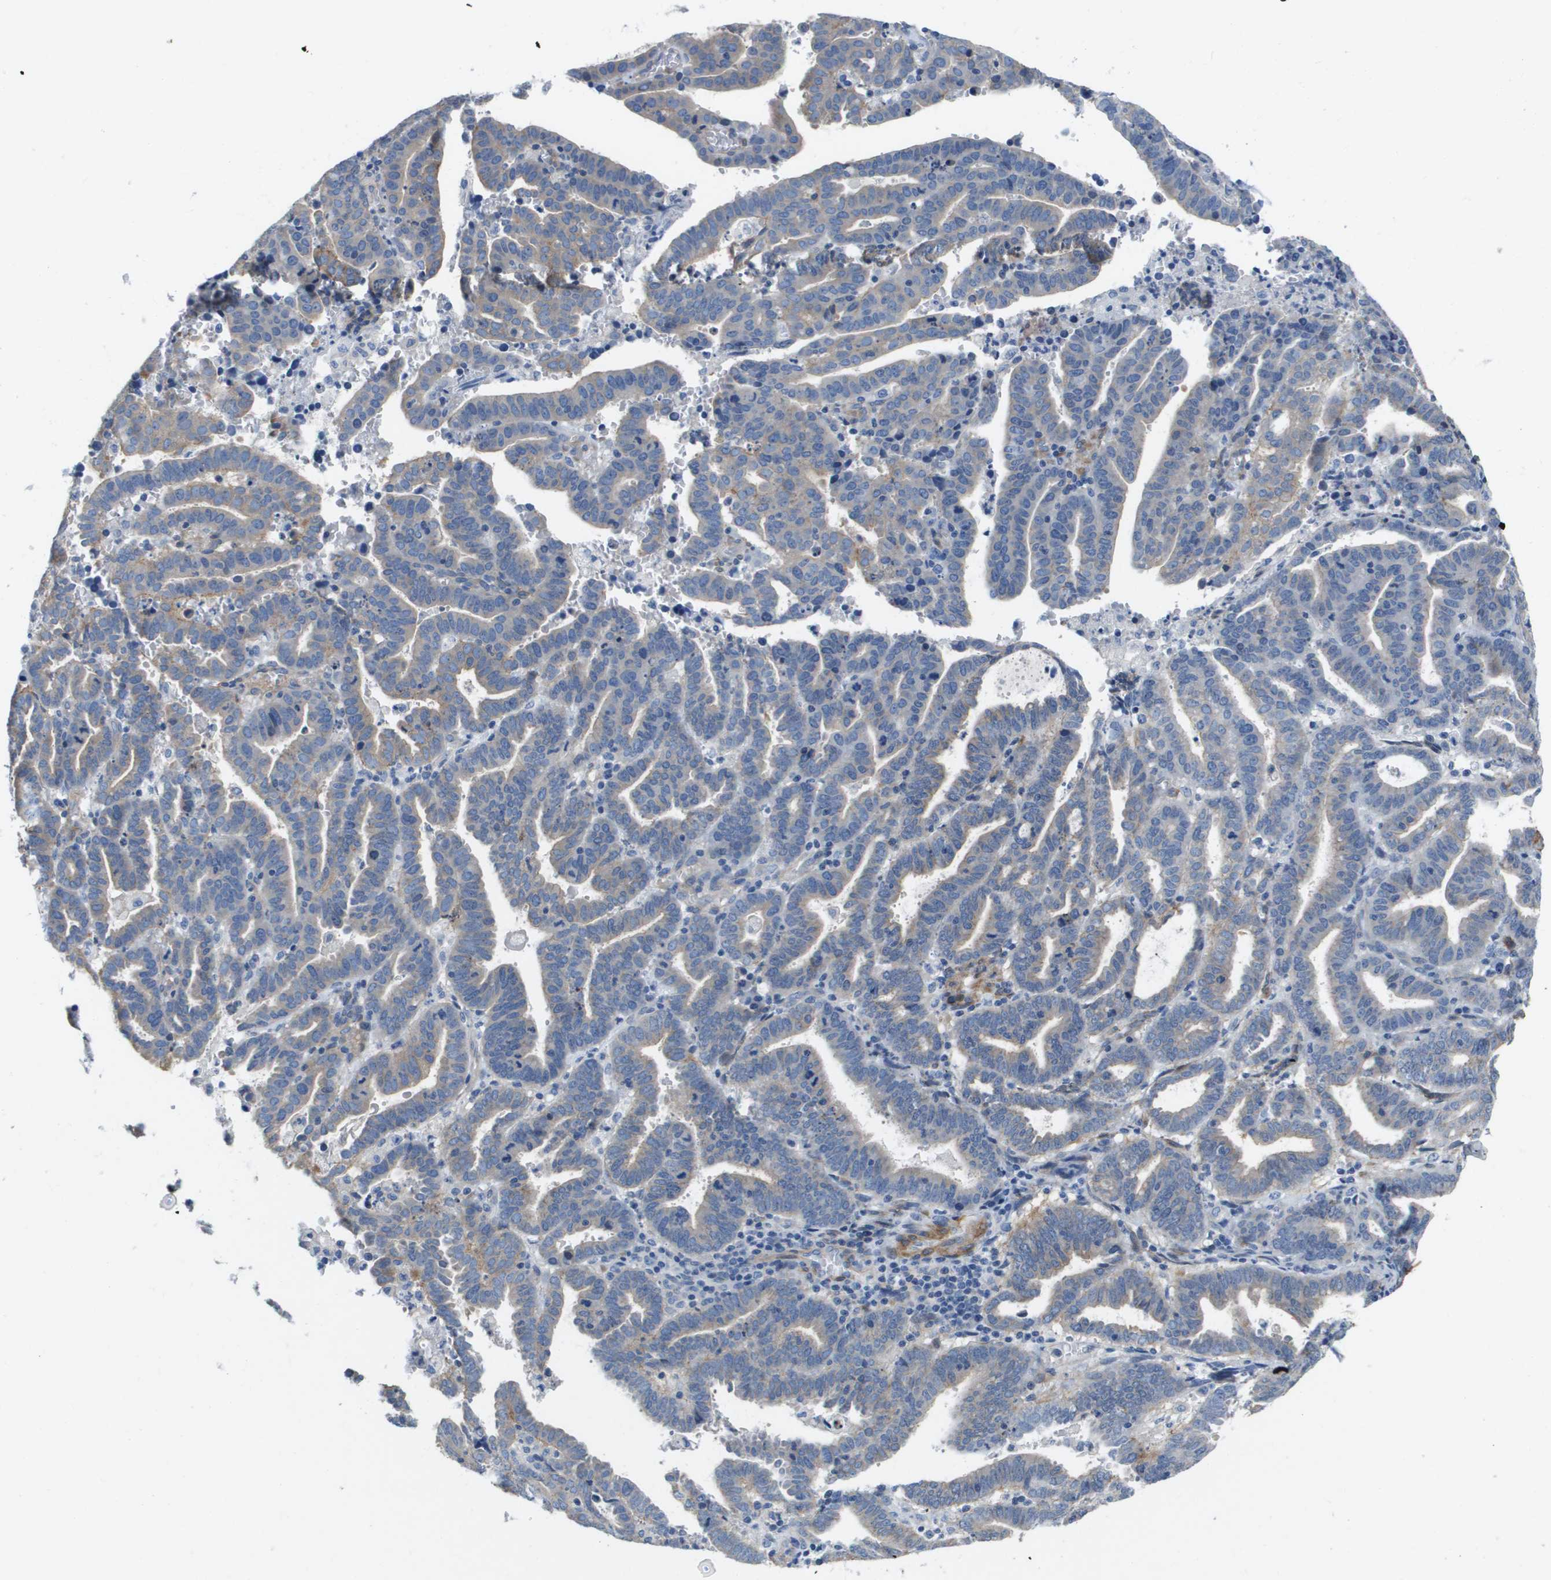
{"staining": {"intensity": "weak", "quantity": "<25%", "location": "cytoplasmic/membranous"}, "tissue": "endometrial cancer", "cell_type": "Tumor cells", "image_type": "cancer", "snomed": [{"axis": "morphology", "description": "Adenocarcinoma, NOS"}, {"axis": "topography", "description": "Uterus"}], "caption": "Protein analysis of endometrial cancer shows no significant staining in tumor cells.", "gene": "LPP", "patient": {"sex": "female", "age": 83}}